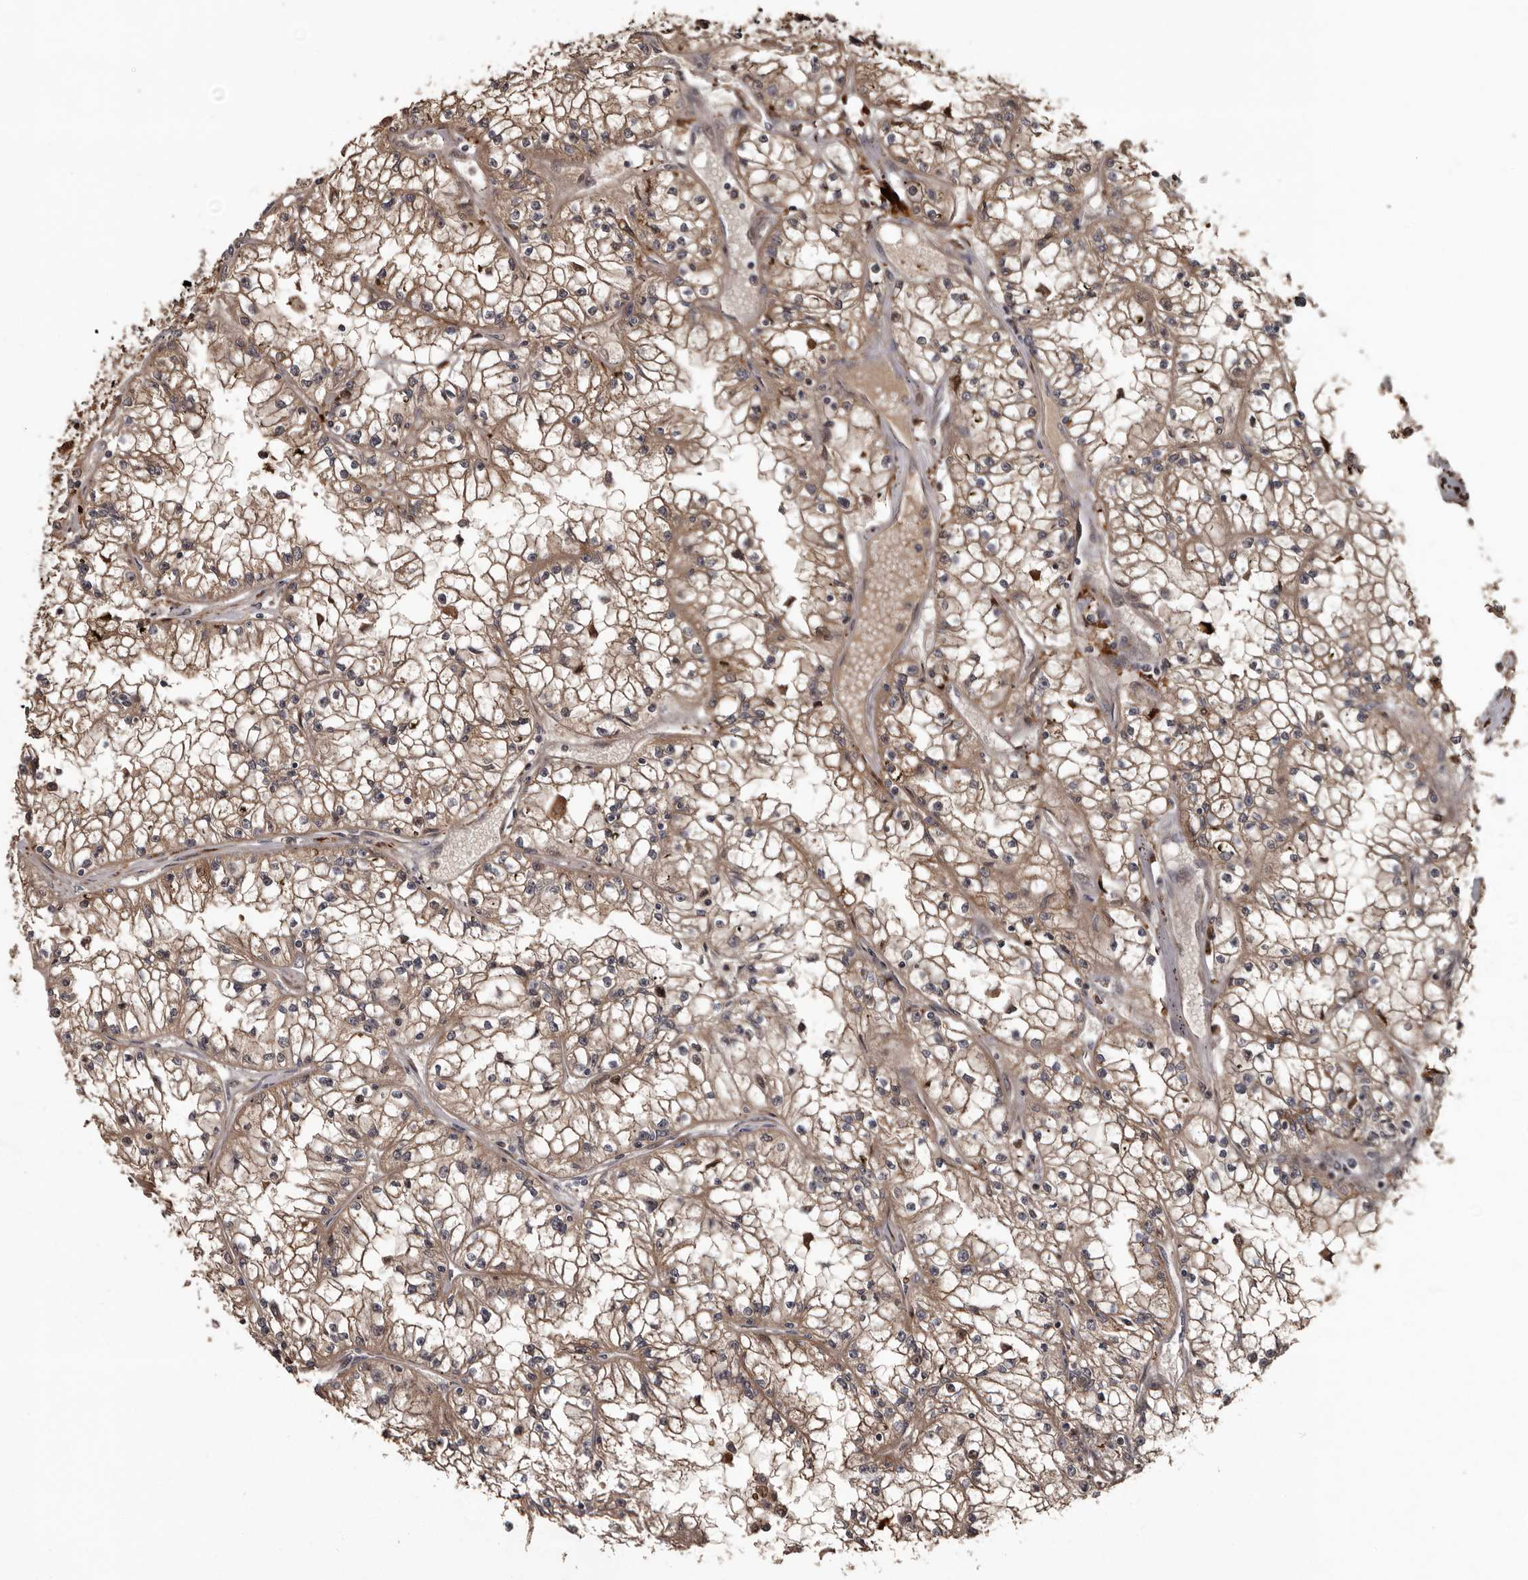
{"staining": {"intensity": "weak", "quantity": ">75%", "location": "cytoplasmic/membranous"}, "tissue": "renal cancer", "cell_type": "Tumor cells", "image_type": "cancer", "snomed": [{"axis": "morphology", "description": "Adenocarcinoma, NOS"}, {"axis": "topography", "description": "Kidney"}], "caption": "Protein analysis of renal adenocarcinoma tissue displays weak cytoplasmic/membranous staining in about >75% of tumor cells.", "gene": "SERTAD4", "patient": {"sex": "male", "age": 56}}